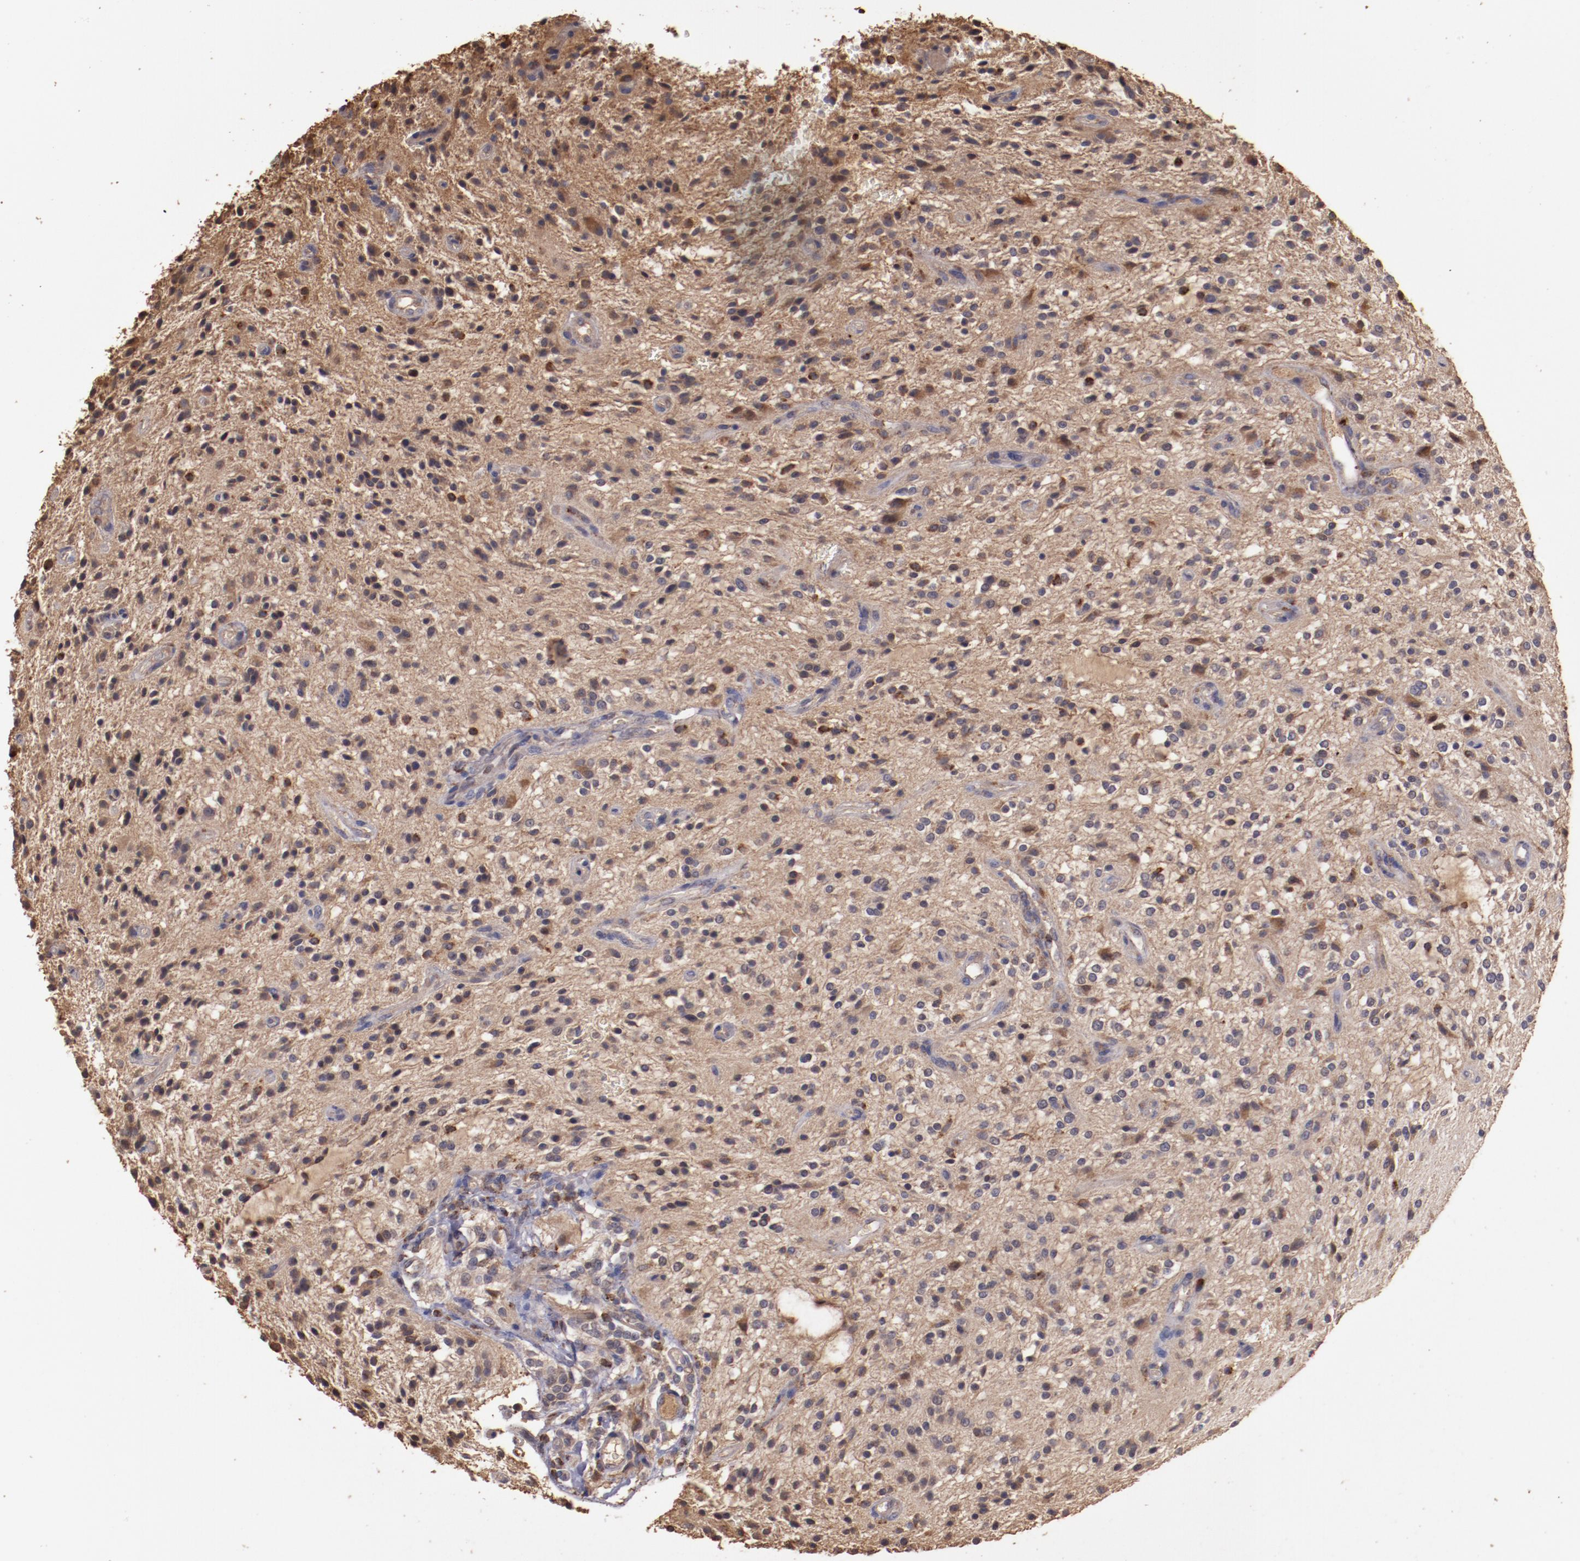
{"staining": {"intensity": "weak", "quantity": "25%-75%", "location": "cytoplasmic/membranous"}, "tissue": "glioma", "cell_type": "Tumor cells", "image_type": "cancer", "snomed": [{"axis": "morphology", "description": "Glioma, malignant, NOS"}, {"axis": "topography", "description": "Cerebellum"}], "caption": "This is an image of immunohistochemistry (IHC) staining of malignant glioma, which shows weak staining in the cytoplasmic/membranous of tumor cells.", "gene": "SRRD", "patient": {"sex": "female", "age": 10}}